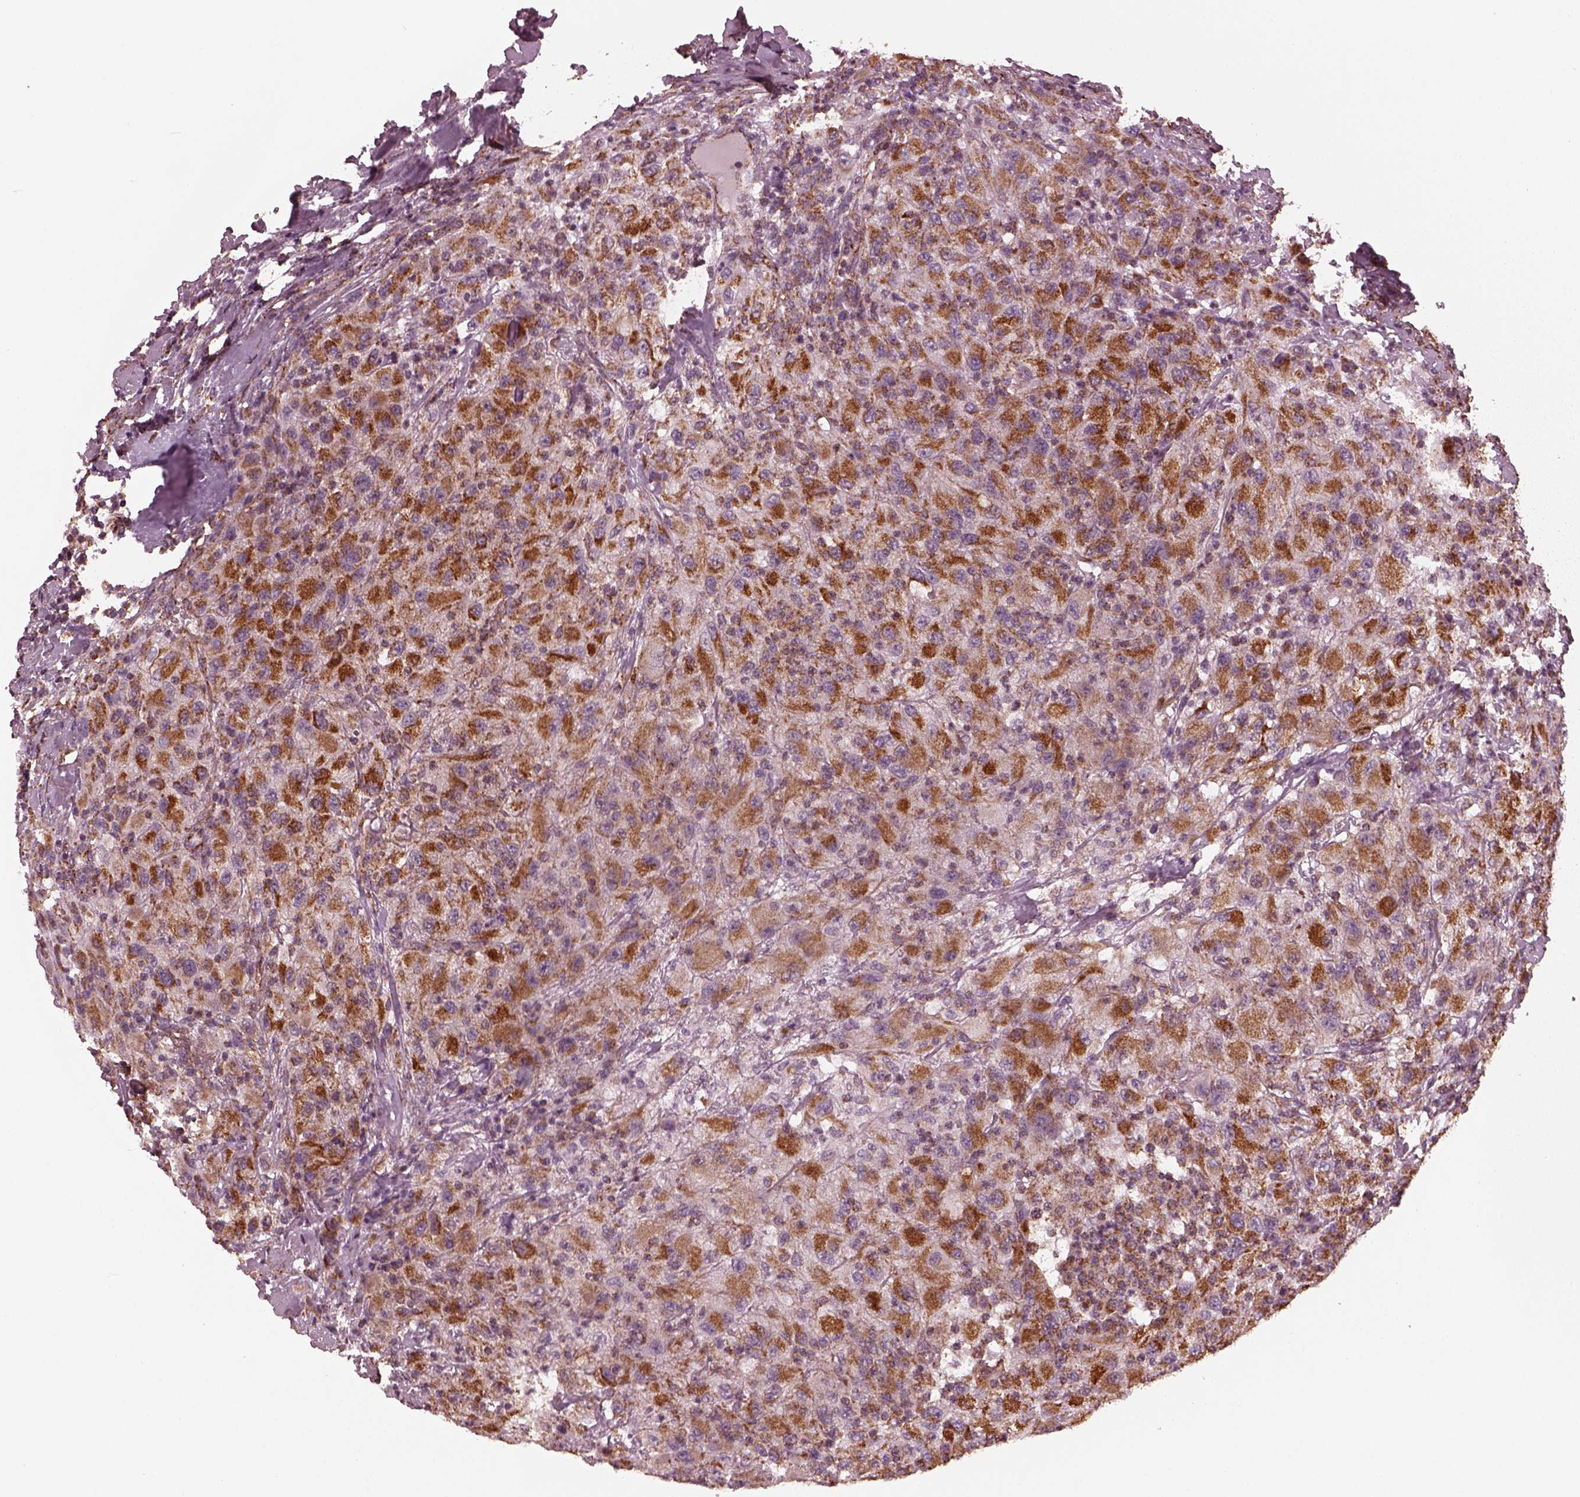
{"staining": {"intensity": "moderate", "quantity": "25%-75%", "location": "cytoplasmic/membranous"}, "tissue": "renal cancer", "cell_type": "Tumor cells", "image_type": "cancer", "snomed": [{"axis": "morphology", "description": "Adenocarcinoma, NOS"}, {"axis": "topography", "description": "Kidney"}], "caption": "Human renal adenocarcinoma stained with a brown dye shows moderate cytoplasmic/membranous positive positivity in about 25%-75% of tumor cells.", "gene": "NDUFB10", "patient": {"sex": "female", "age": 67}}